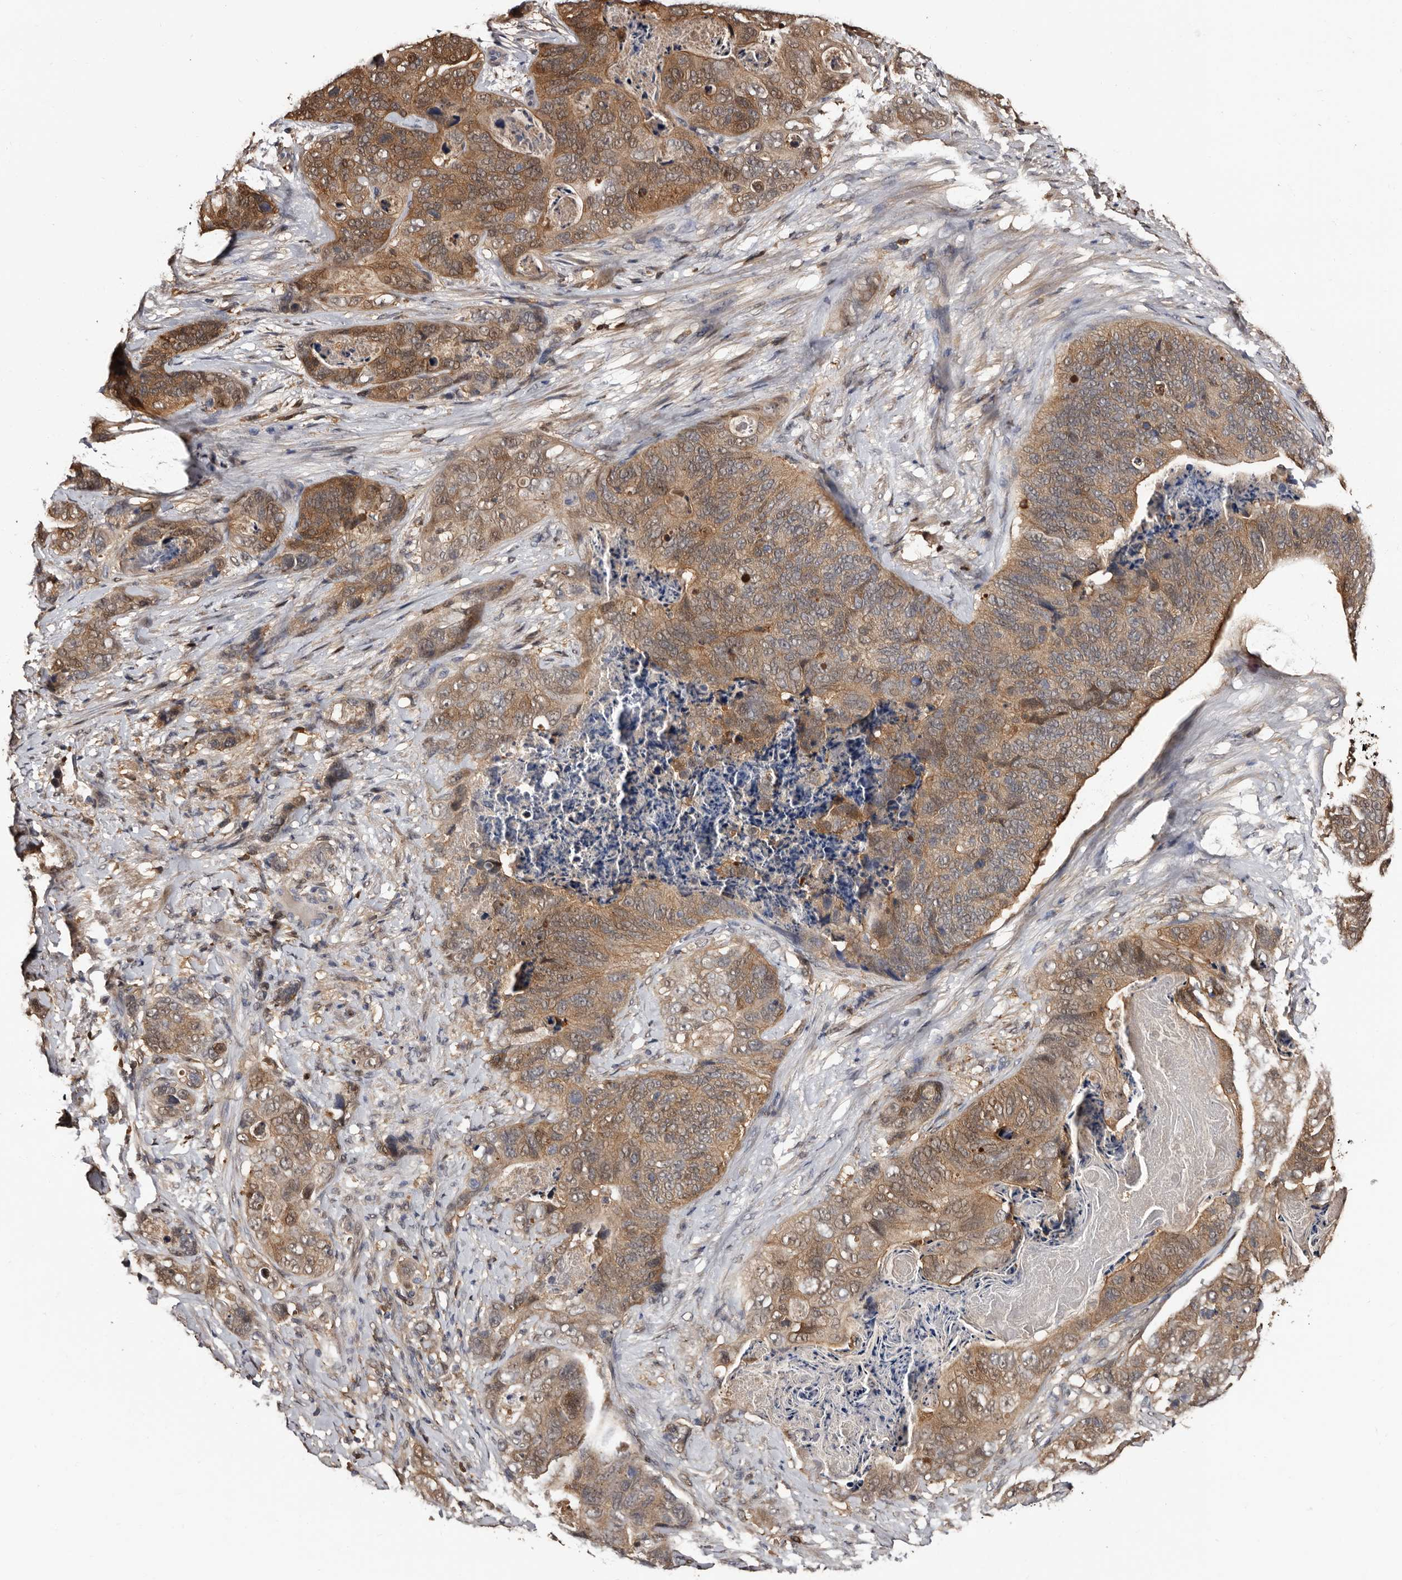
{"staining": {"intensity": "moderate", "quantity": ">75%", "location": "cytoplasmic/membranous"}, "tissue": "stomach cancer", "cell_type": "Tumor cells", "image_type": "cancer", "snomed": [{"axis": "morphology", "description": "Normal tissue, NOS"}, {"axis": "morphology", "description": "Adenocarcinoma, NOS"}, {"axis": "topography", "description": "Stomach"}], "caption": "Immunohistochemical staining of stomach cancer (adenocarcinoma) reveals medium levels of moderate cytoplasmic/membranous staining in approximately >75% of tumor cells.", "gene": "DNPH1", "patient": {"sex": "female", "age": 89}}